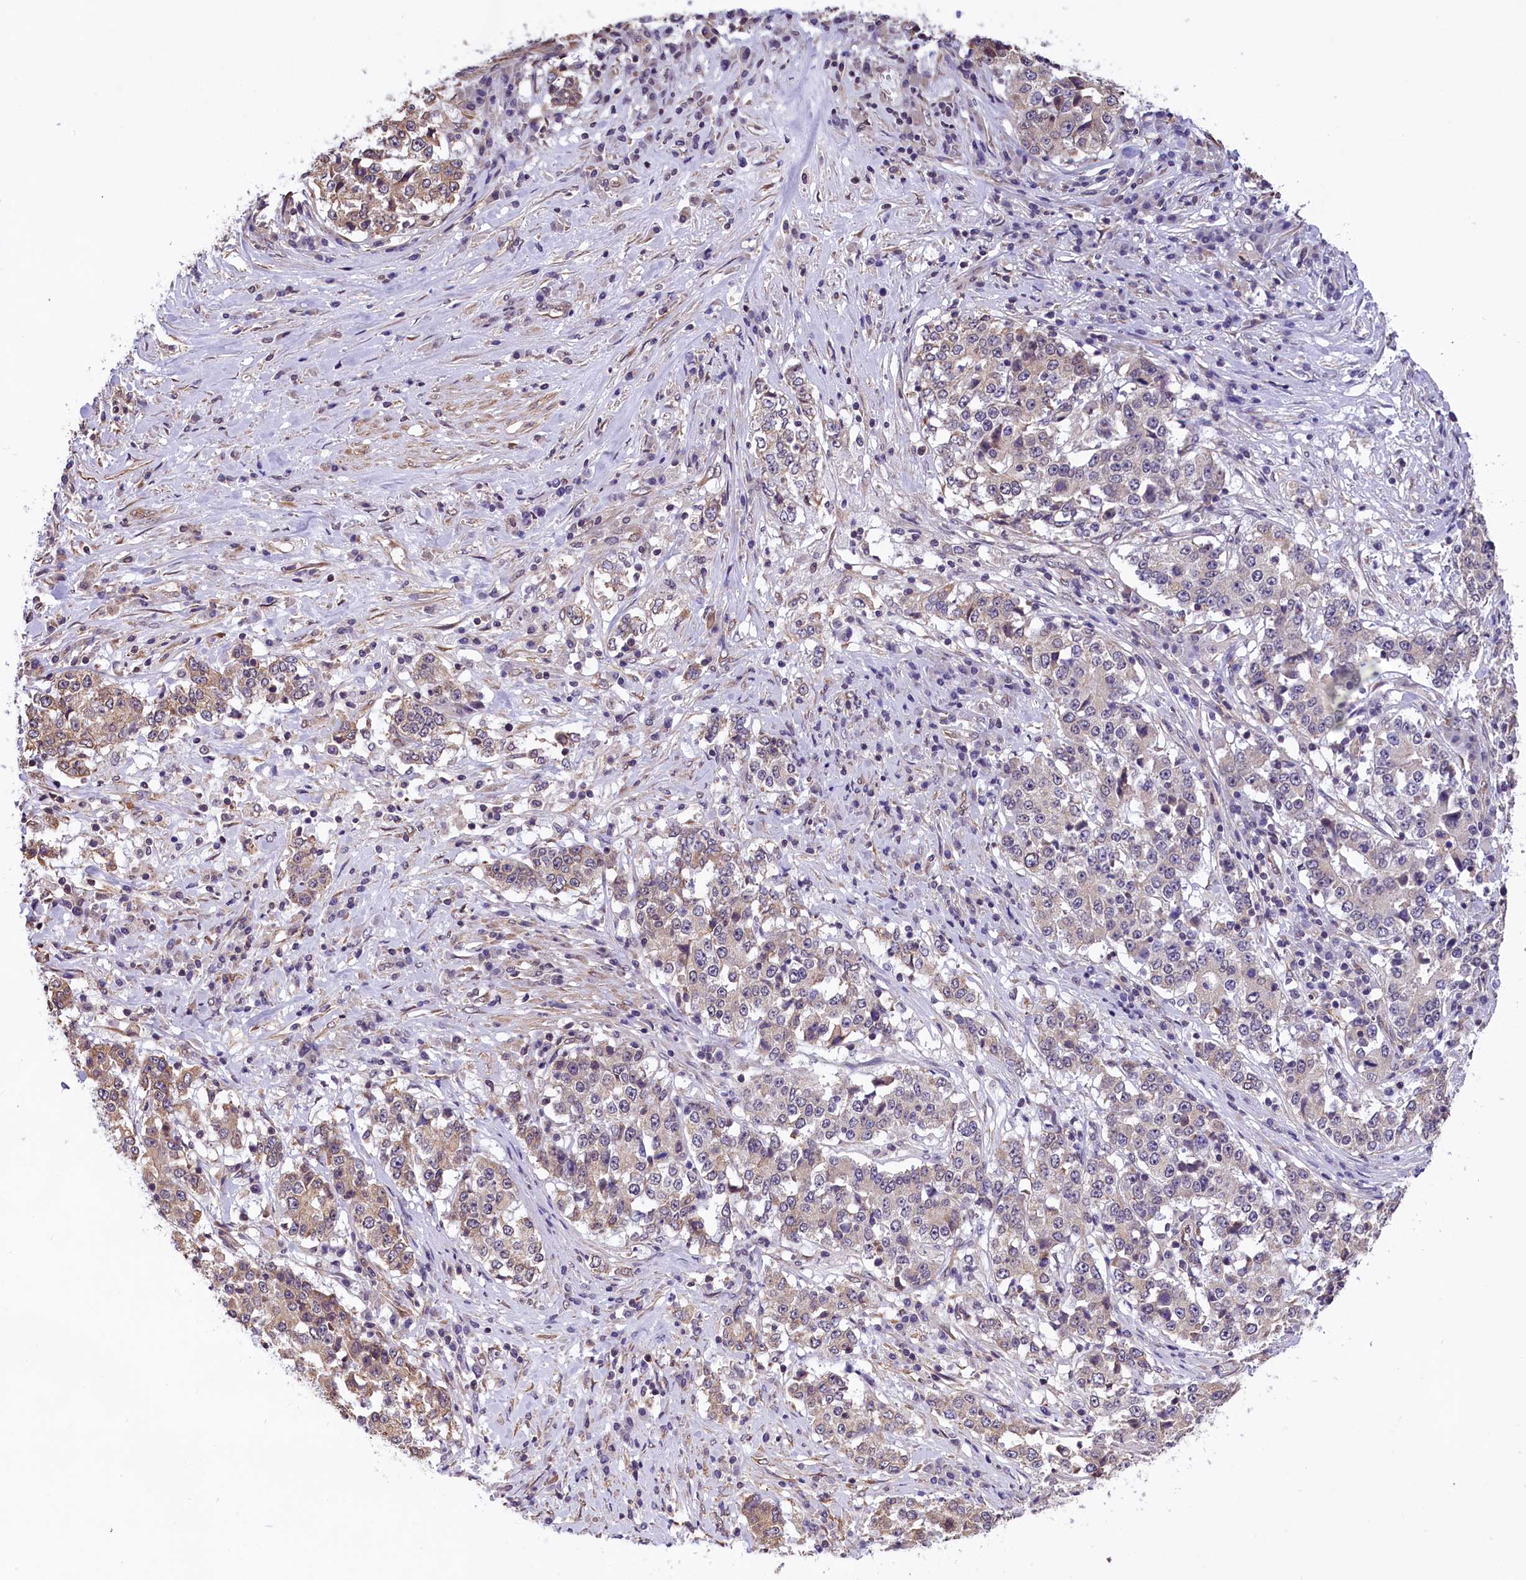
{"staining": {"intensity": "weak", "quantity": "25%-75%", "location": "cytoplasmic/membranous"}, "tissue": "stomach cancer", "cell_type": "Tumor cells", "image_type": "cancer", "snomed": [{"axis": "morphology", "description": "Adenocarcinoma, NOS"}, {"axis": "topography", "description": "Stomach"}], "caption": "A low amount of weak cytoplasmic/membranous expression is seen in approximately 25%-75% of tumor cells in adenocarcinoma (stomach) tissue.", "gene": "ZC3H4", "patient": {"sex": "male", "age": 59}}